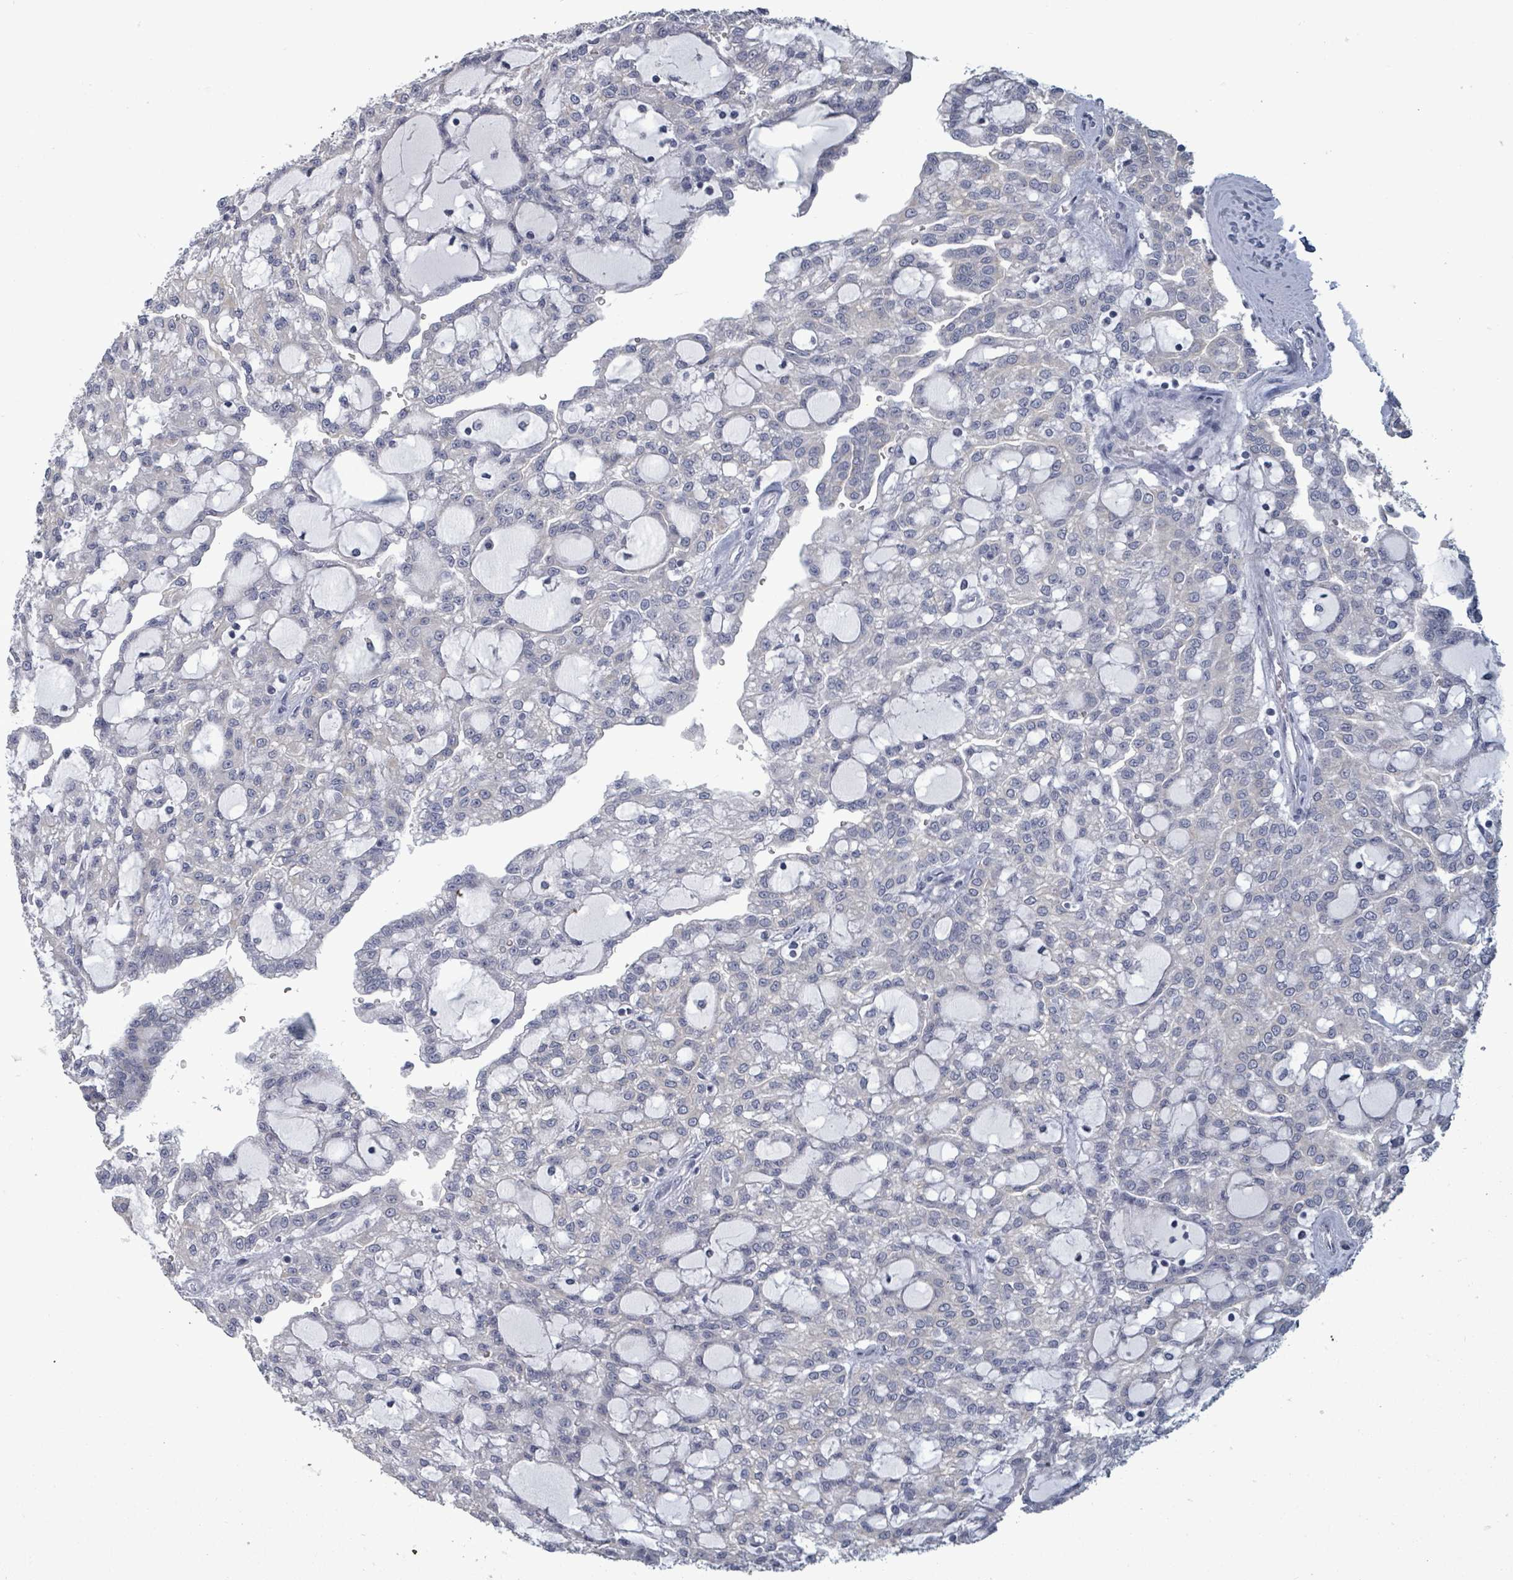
{"staining": {"intensity": "negative", "quantity": "none", "location": "none"}, "tissue": "renal cancer", "cell_type": "Tumor cells", "image_type": "cancer", "snomed": [{"axis": "morphology", "description": "Adenocarcinoma, NOS"}, {"axis": "topography", "description": "Kidney"}], "caption": "Immunohistochemical staining of renal adenocarcinoma displays no significant expression in tumor cells.", "gene": "ASB12", "patient": {"sex": "male", "age": 63}}